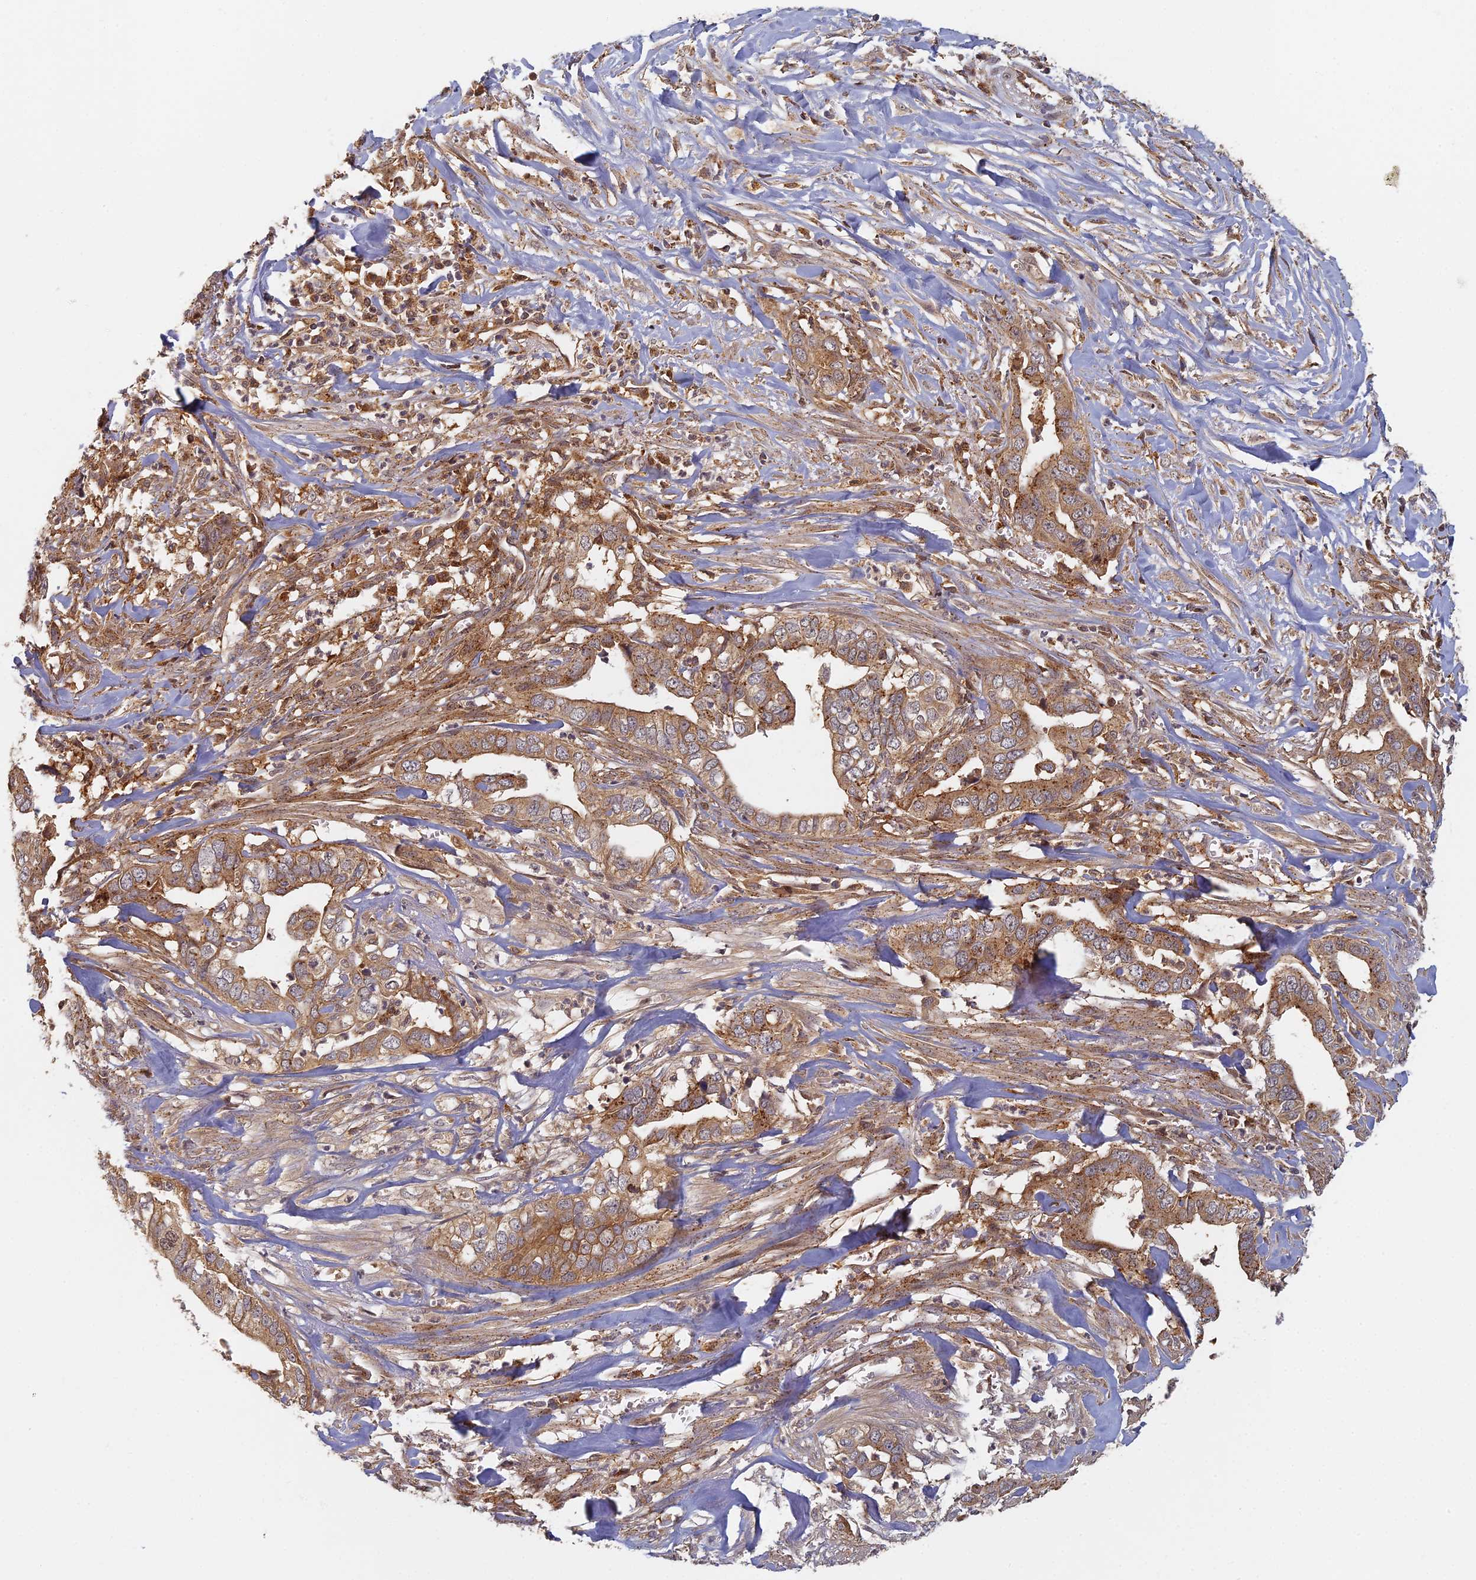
{"staining": {"intensity": "moderate", "quantity": ">75%", "location": "cytoplasmic/membranous"}, "tissue": "liver cancer", "cell_type": "Tumor cells", "image_type": "cancer", "snomed": [{"axis": "morphology", "description": "Cholangiocarcinoma"}, {"axis": "topography", "description": "Liver"}], "caption": "Immunohistochemical staining of human cholangiocarcinoma (liver) displays medium levels of moderate cytoplasmic/membranous protein positivity in approximately >75% of tumor cells.", "gene": "INO80D", "patient": {"sex": "female", "age": 79}}